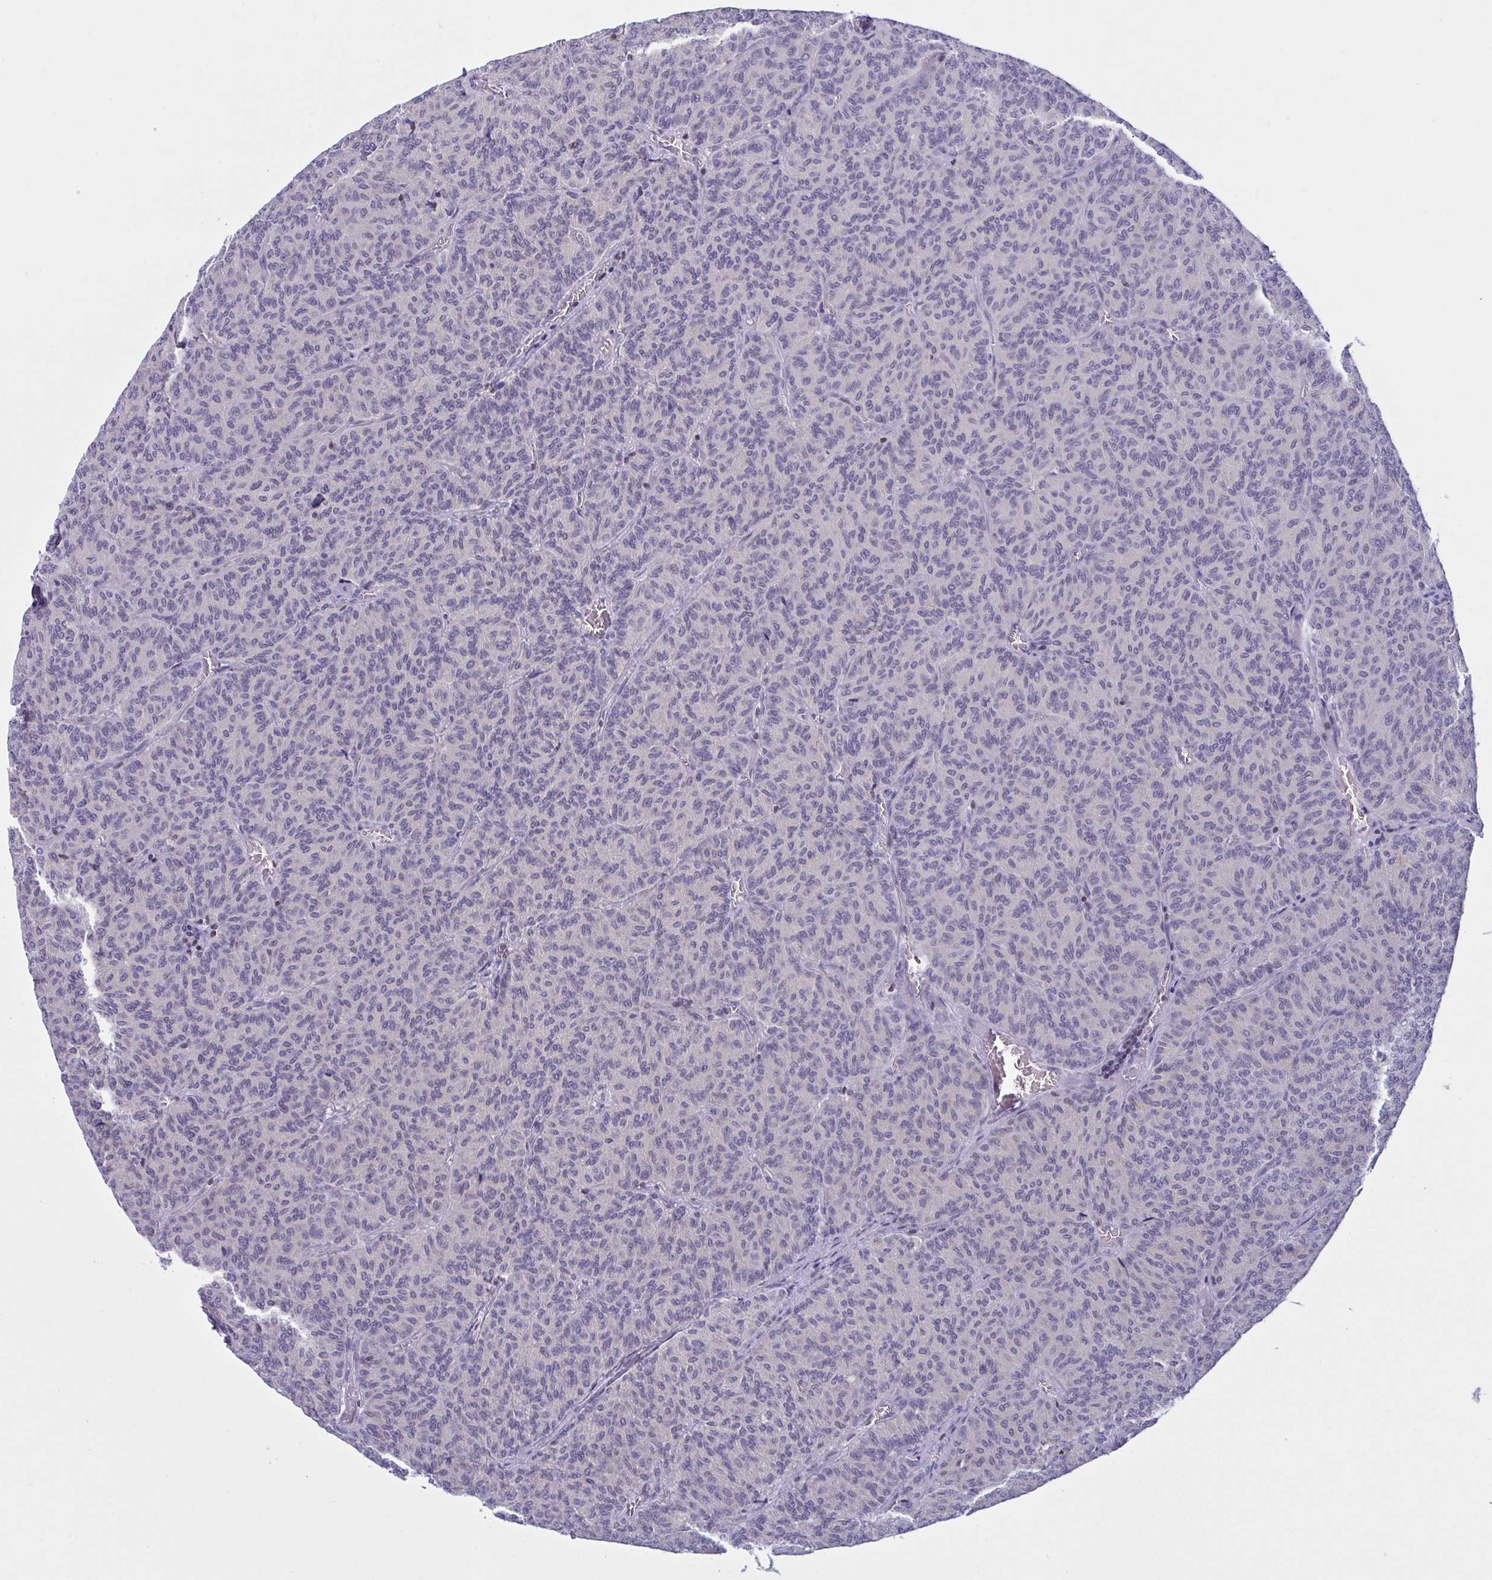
{"staining": {"intensity": "negative", "quantity": "none", "location": "none"}, "tissue": "carcinoid", "cell_type": "Tumor cells", "image_type": "cancer", "snomed": [{"axis": "morphology", "description": "Carcinoid, malignant, NOS"}, {"axis": "topography", "description": "Lung"}], "caption": "Photomicrograph shows no significant protein staining in tumor cells of carcinoid.", "gene": "SNX11", "patient": {"sex": "male", "age": 61}}